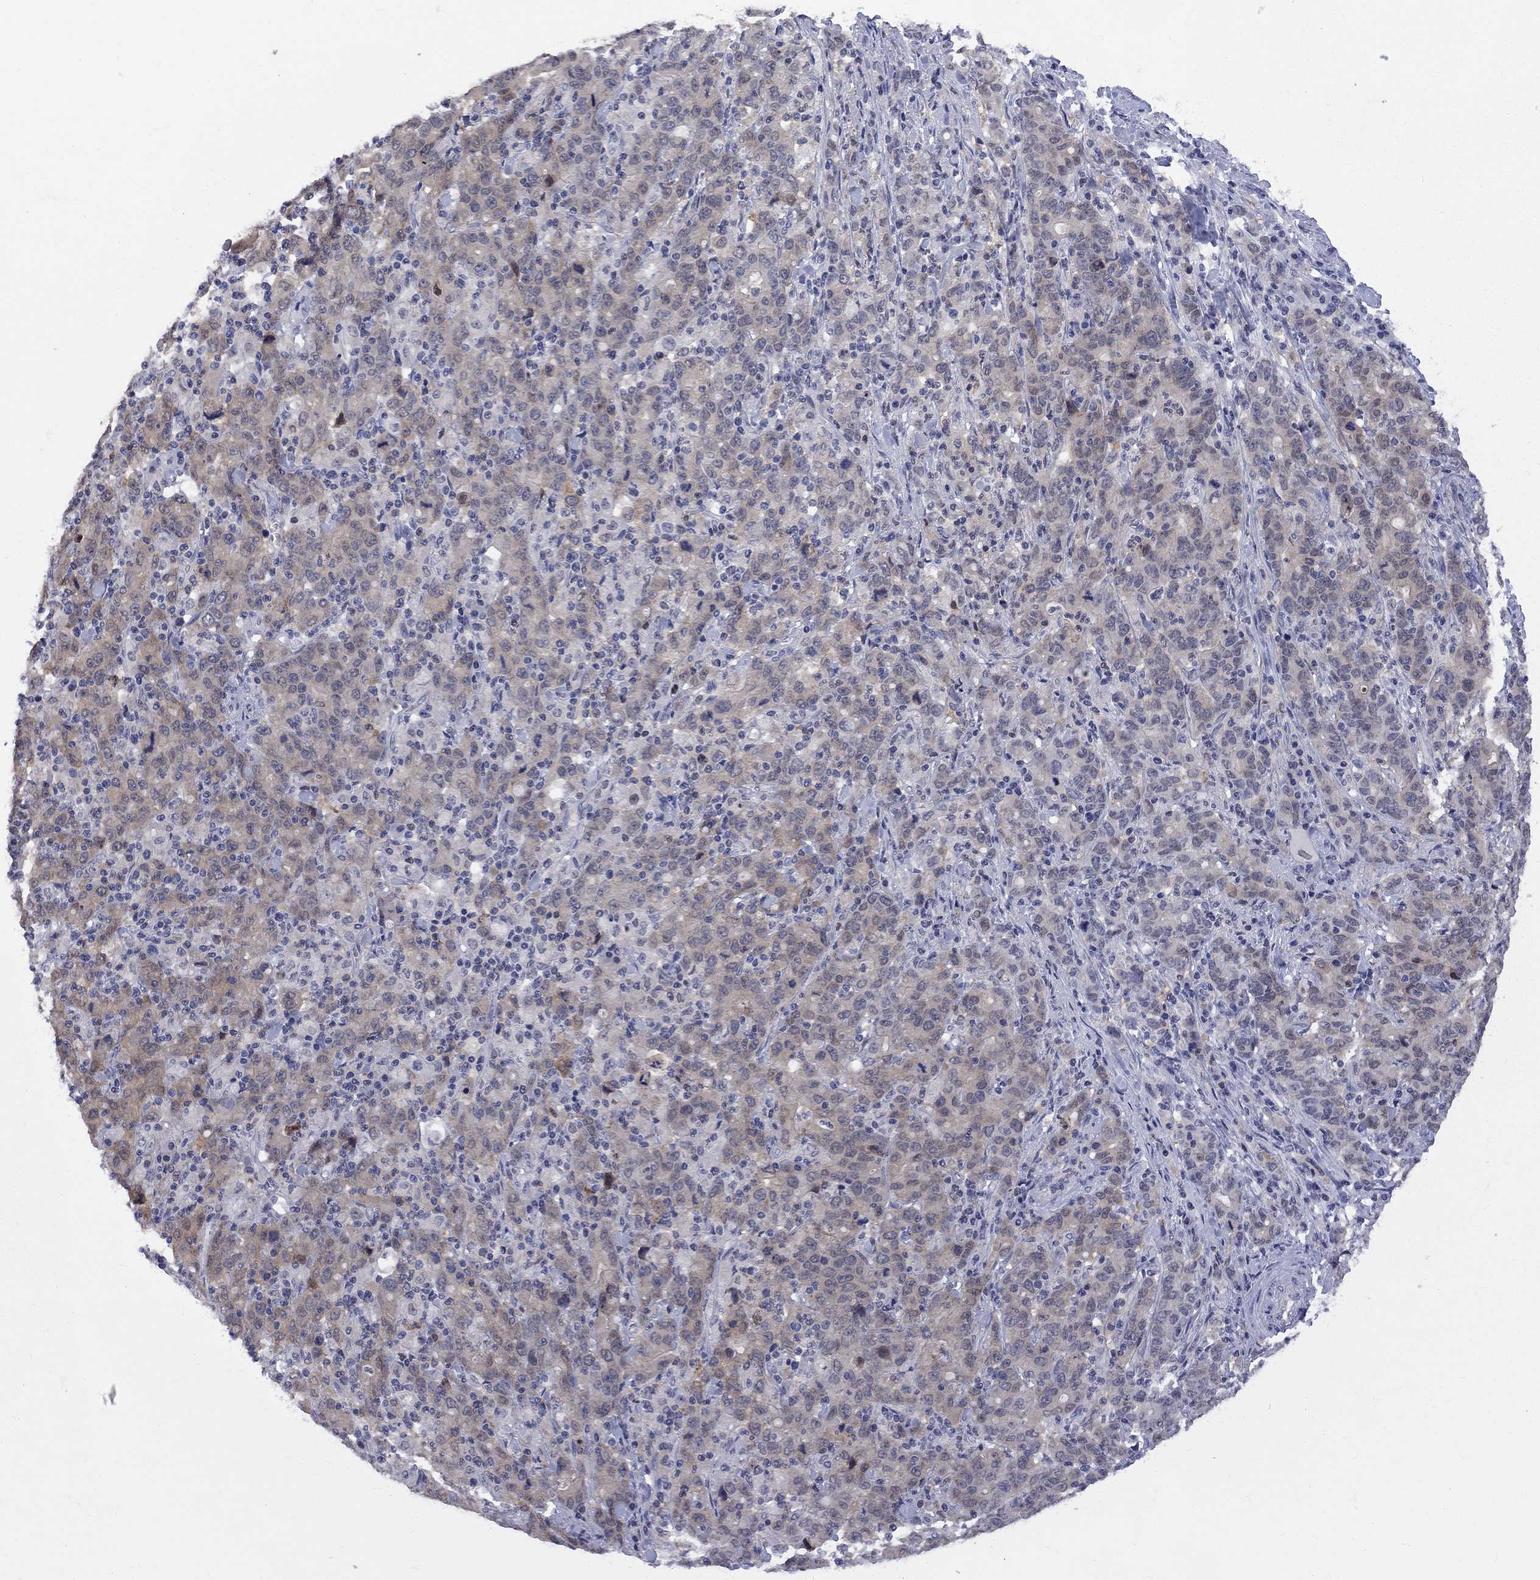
{"staining": {"intensity": "weak", "quantity": "25%-75%", "location": "cytoplasmic/membranous"}, "tissue": "stomach cancer", "cell_type": "Tumor cells", "image_type": "cancer", "snomed": [{"axis": "morphology", "description": "Adenocarcinoma, NOS"}, {"axis": "topography", "description": "Stomach, upper"}], "caption": "Approximately 25%-75% of tumor cells in human stomach adenocarcinoma reveal weak cytoplasmic/membranous protein positivity as visualized by brown immunohistochemical staining.", "gene": "HKDC1", "patient": {"sex": "male", "age": 69}}